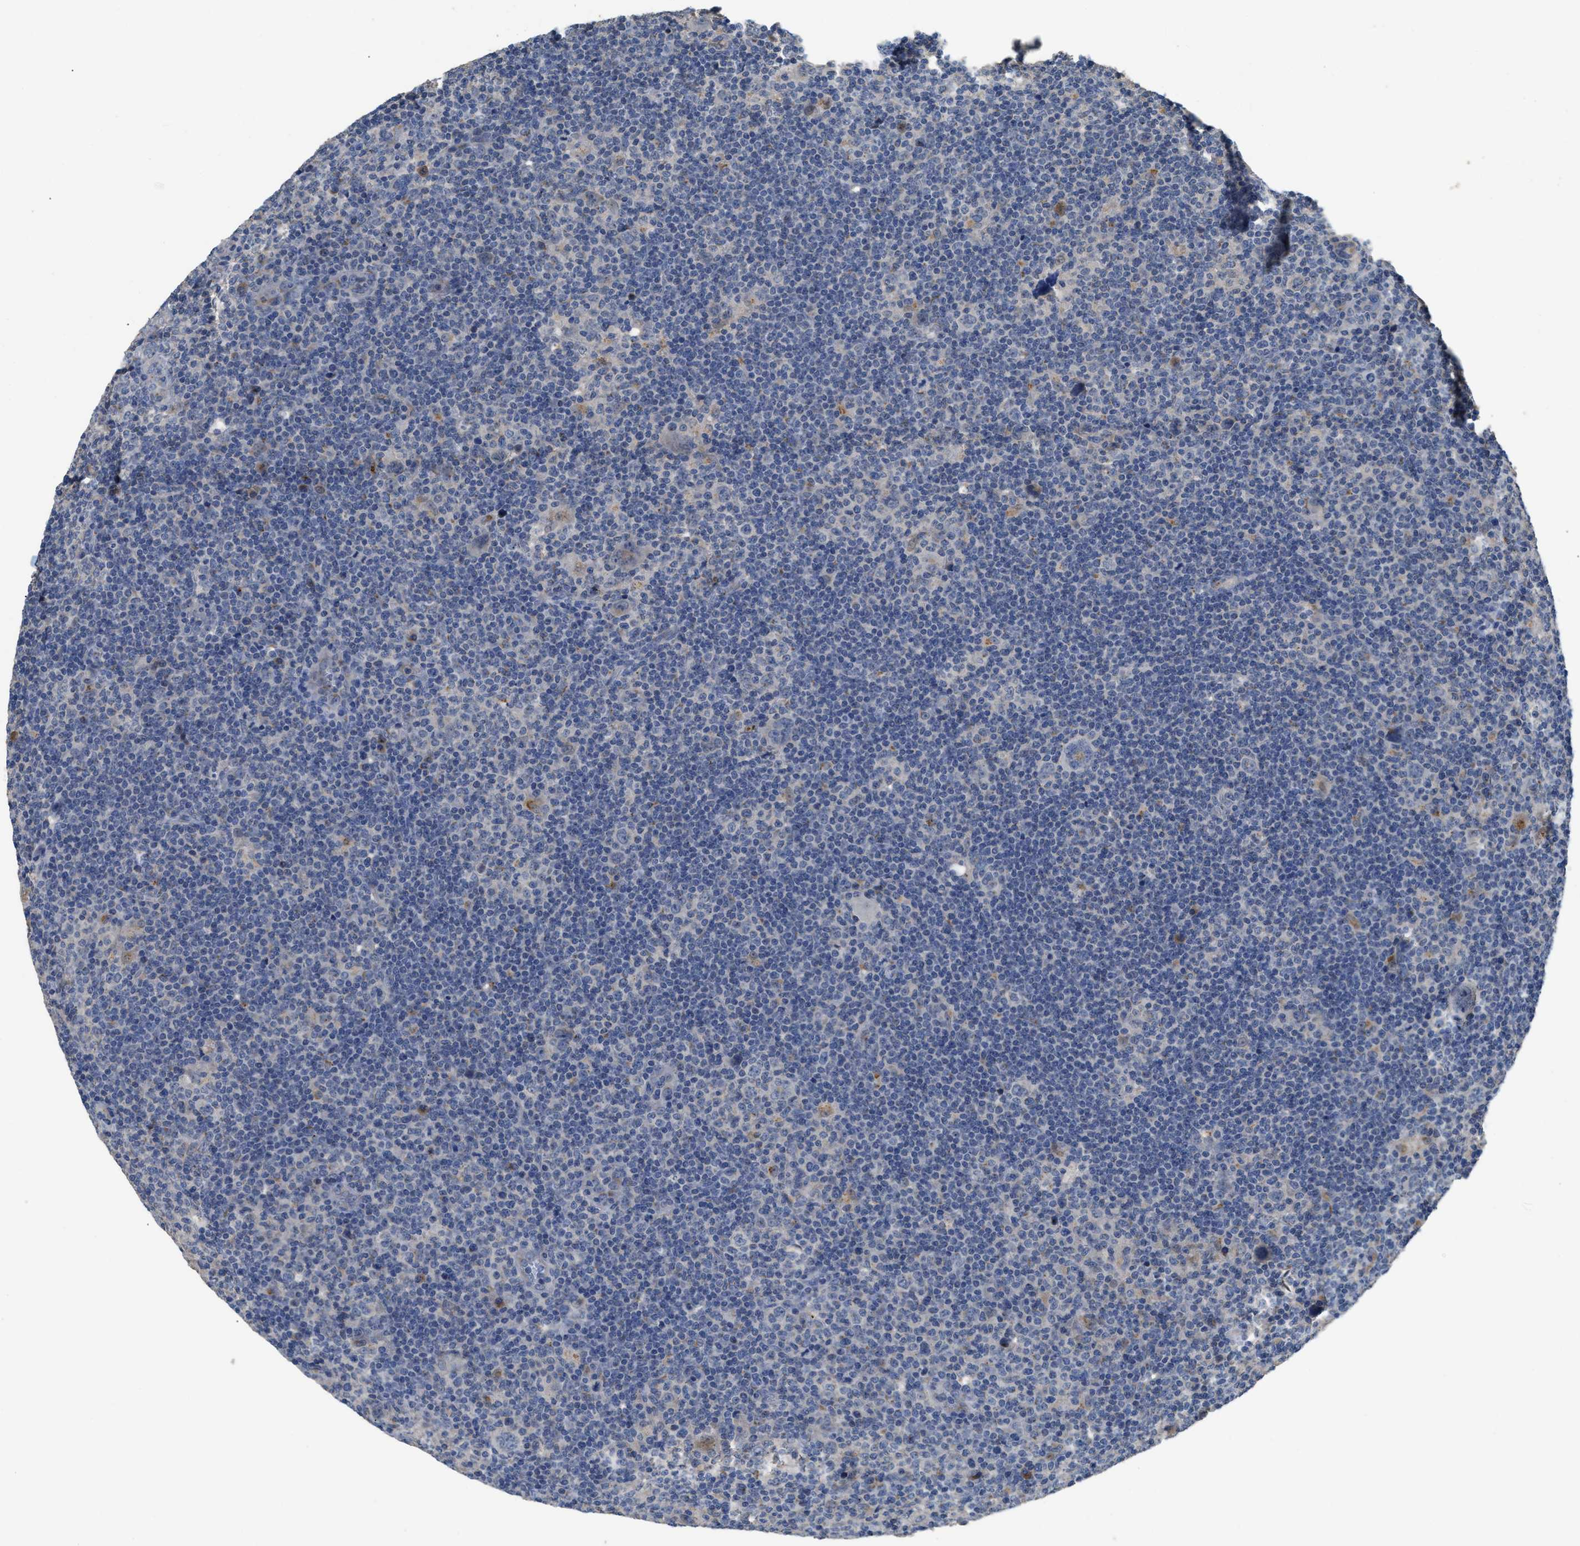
{"staining": {"intensity": "negative", "quantity": "none", "location": "none"}, "tissue": "lymphoma", "cell_type": "Tumor cells", "image_type": "cancer", "snomed": [{"axis": "morphology", "description": "Hodgkin's disease, NOS"}, {"axis": "topography", "description": "Lymph node"}], "caption": "Photomicrograph shows no protein positivity in tumor cells of lymphoma tissue.", "gene": "SIK2", "patient": {"sex": "female", "age": 57}}